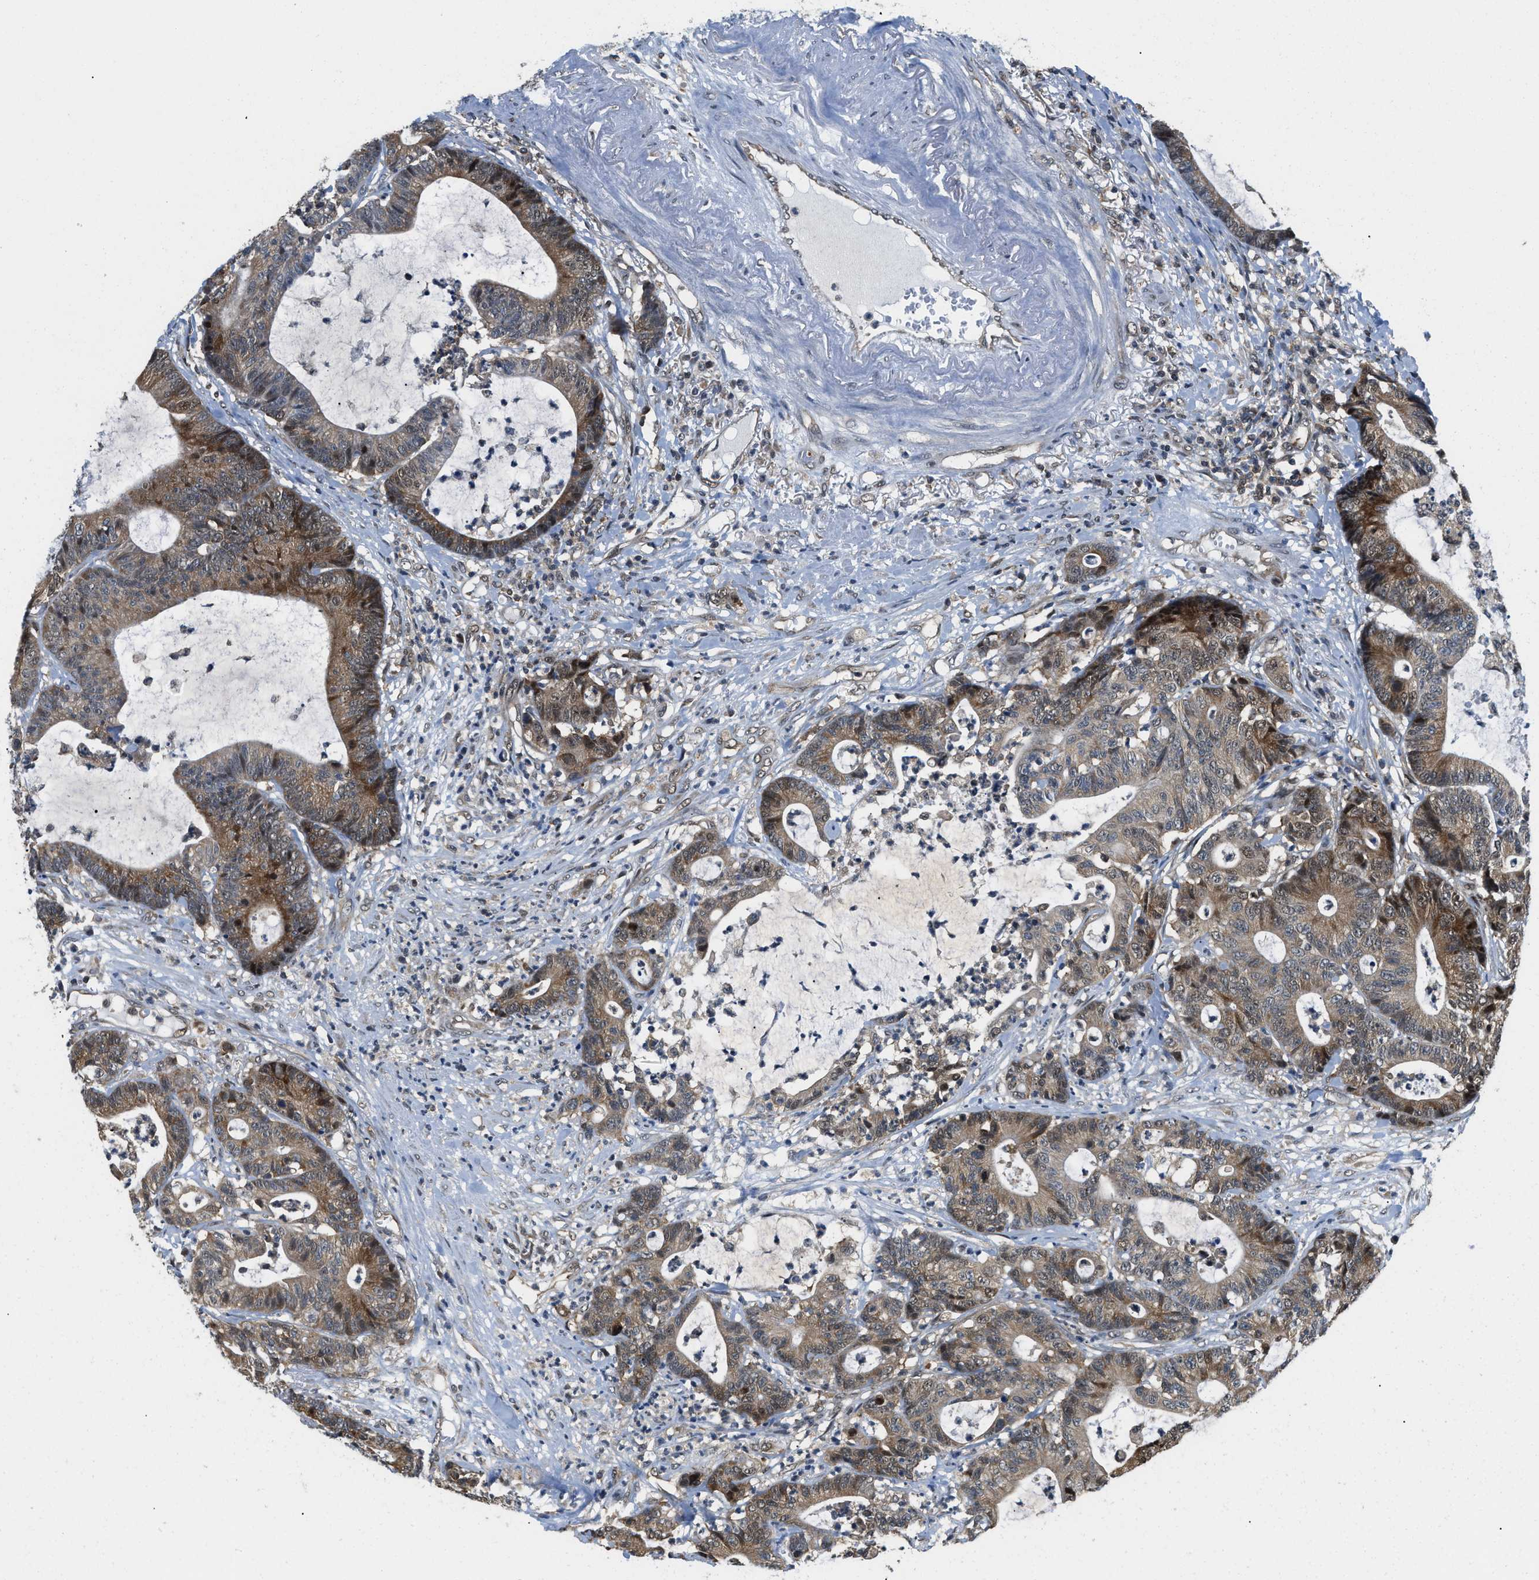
{"staining": {"intensity": "moderate", "quantity": "25%-75%", "location": "cytoplasmic/membranous,nuclear"}, "tissue": "colorectal cancer", "cell_type": "Tumor cells", "image_type": "cancer", "snomed": [{"axis": "morphology", "description": "Adenocarcinoma, NOS"}, {"axis": "topography", "description": "Colon"}], "caption": "Moderate cytoplasmic/membranous and nuclear protein expression is present in about 25%-75% of tumor cells in adenocarcinoma (colorectal).", "gene": "ATF7IP", "patient": {"sex": "female", "age": 84}}